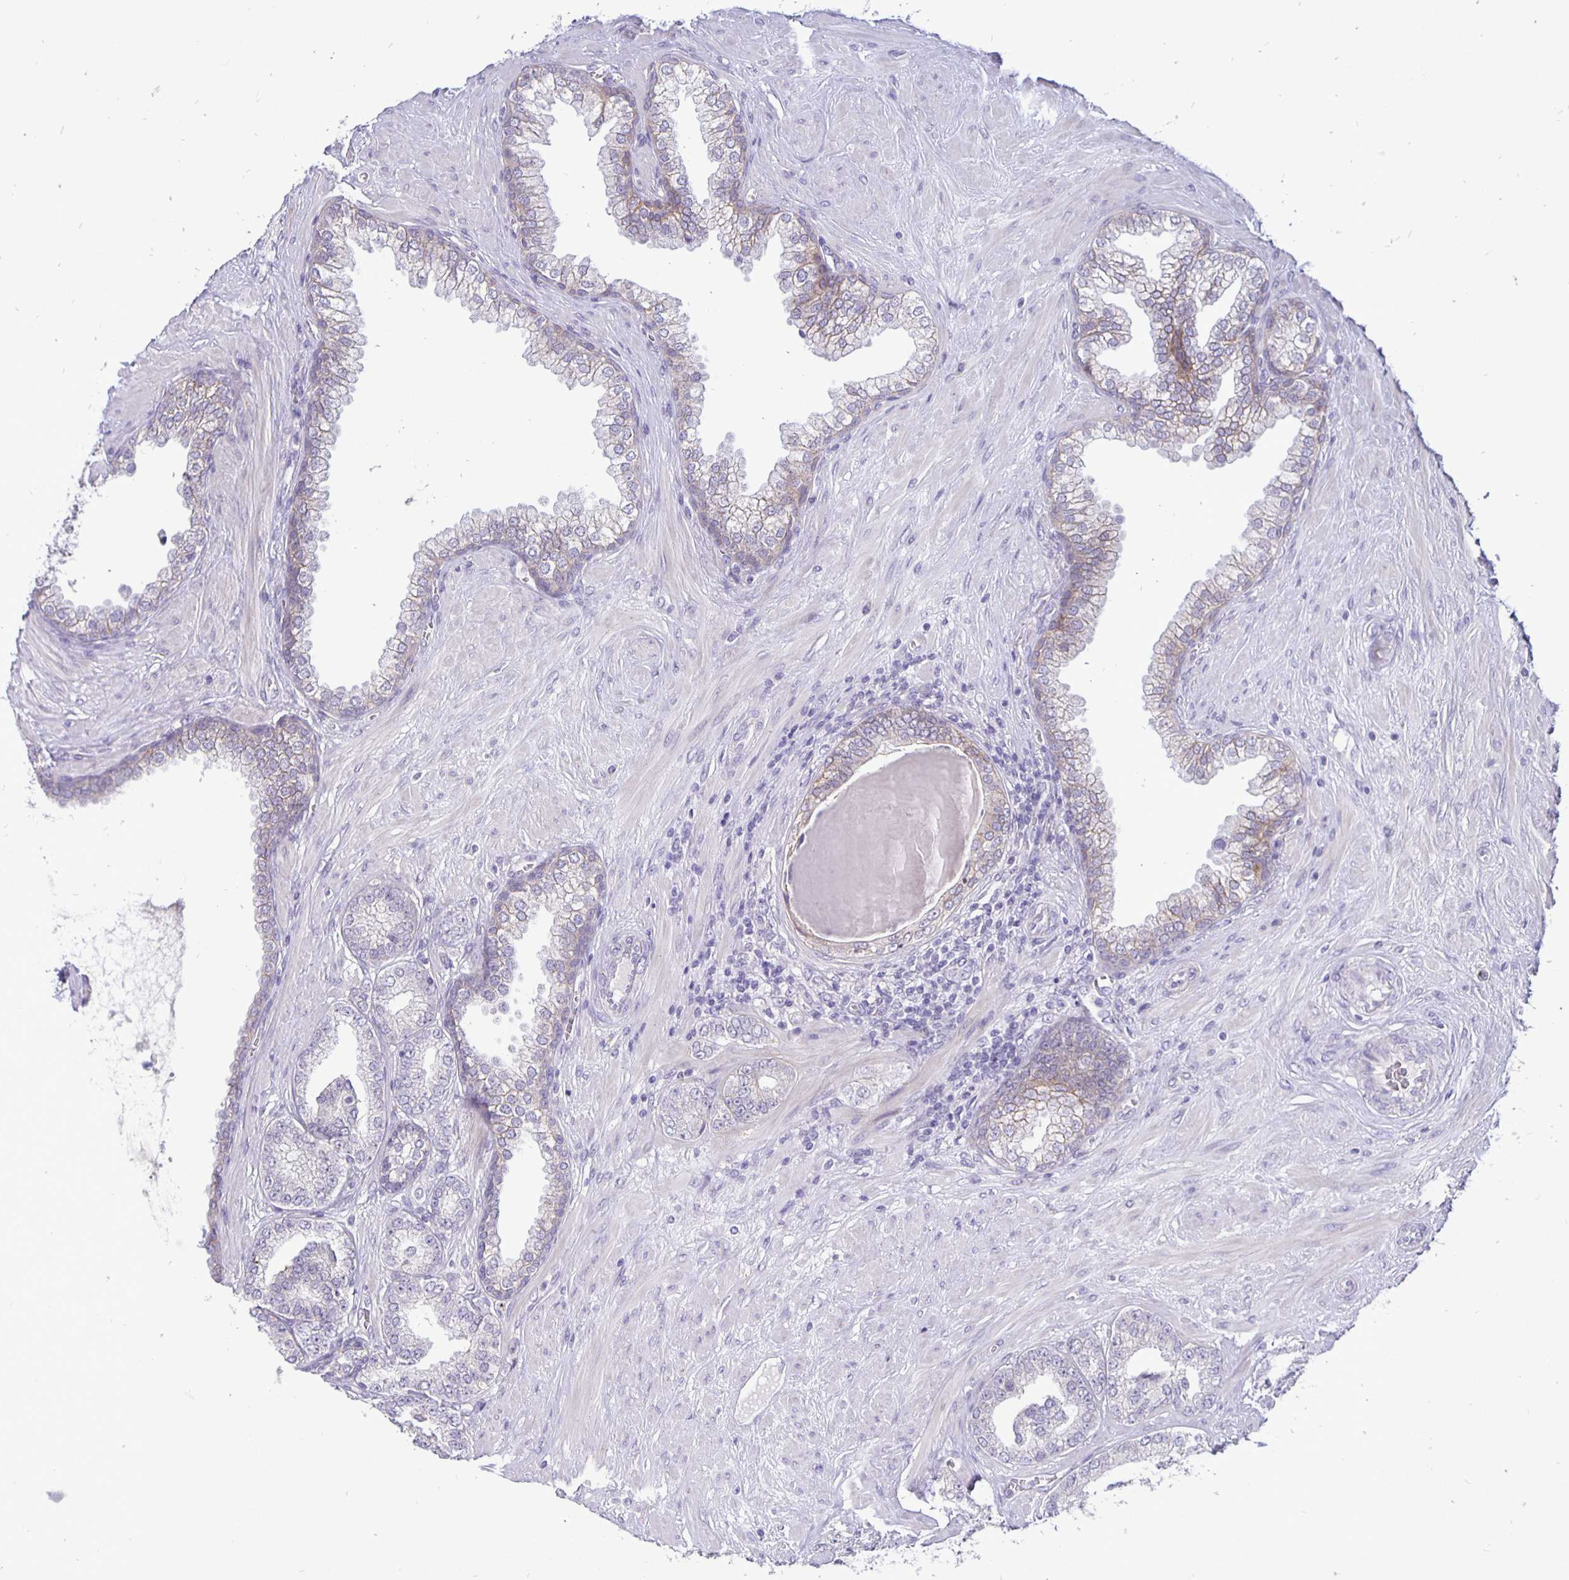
{"staining": {"intensity": "negative", "quantity": "none", "location": "none"}, "tissue": "prostate cancer", "cell_type": "Tumor cells", "image_type": "cancer", "snomed": [{"axis": "morphology", "description": "Adenocarcinoma, High grade"}, {"axis": "topography", "description": "Prostate"}], "caption": "This is an IHC image of human prostate cancer (high-grade adenocarcinoma). There is no expression in tumor cells.", "gene": "ERBB2", "patient": {"sex": "male", "age": 62}}